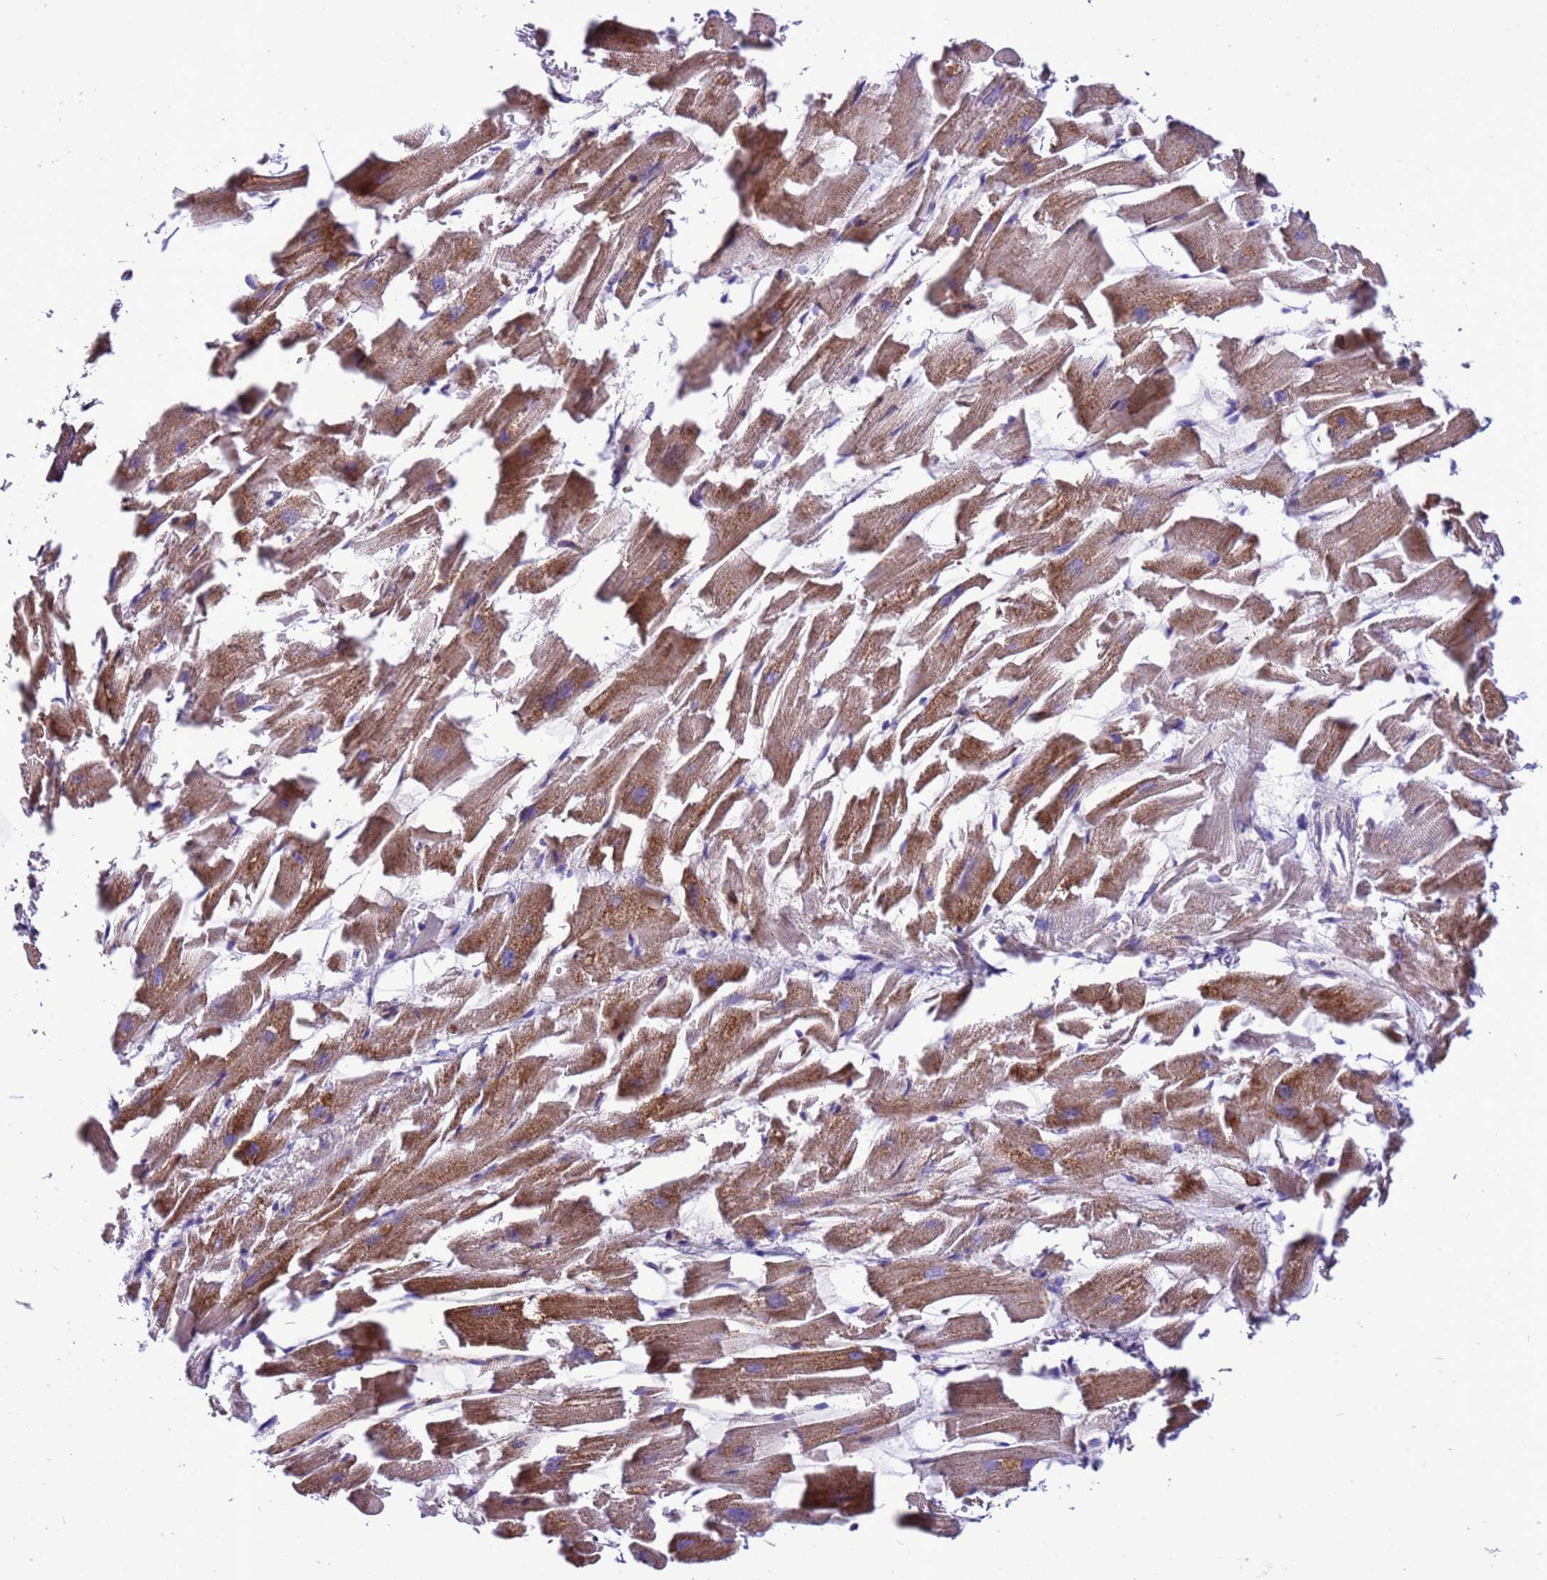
{"staining": {"intensity": "moderate", "quantity": ">75%", "location": "cytoplasmic/membranous"}, "tissue": "heart muscle", "cell_type": "Cardiomyocytes", "image_type": "normal", "snomed": [{"axis": "morphology", "description": "Normal tissue, NOS"}, {"axis": "topography", "description": "Heart"}], "caption": "Brown immunohistochemical staining in benign human heart muscle demonstrates moderate cytoplasmic/membranous positivity in approximately >75% of cardiomyocytes.", "gene": "RASD1", "patient": {"sex": "female", "age": 64}}